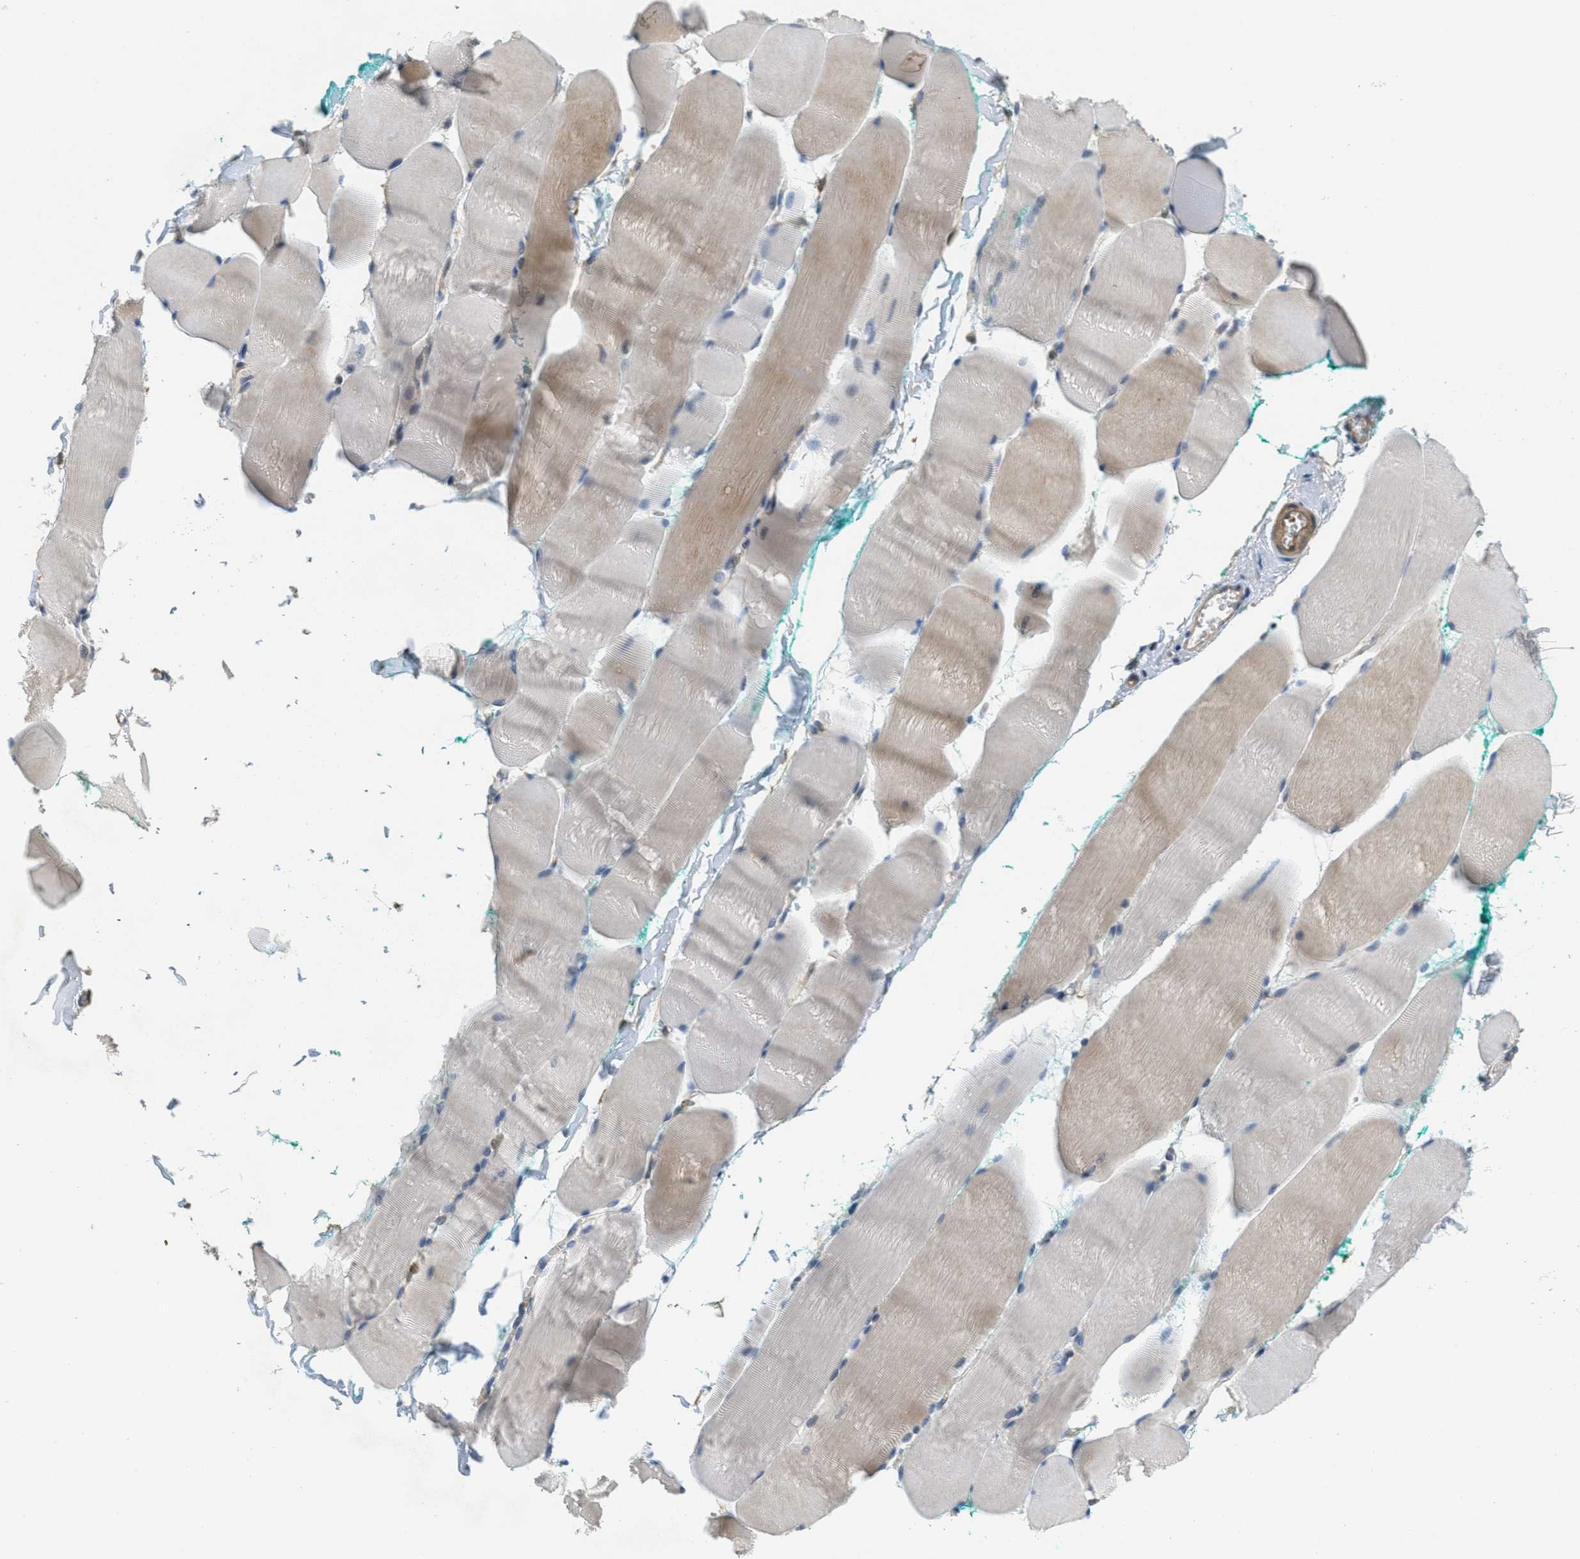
{"staining": {"intensity": "weak", "quantity": "<25%", "location": "cytoplasmic/membranous"}, "tissue": "skeletal muscle", "cell_type": "Myocytes", "image_type": "normal", "snomed": [{"axis": "morphology", "description": "Normal tissue, NOS"}, {"axis": "morphology", "description": "Squamous cell carcinoma, NOS"}, {"axis": "topography", "description": "Skeletal muscle"}], "caption": "An image of skeletal muscle stained for a protein displays no brown staining in myocytes.", "gene": "ADCY5", "patient": {"sex": "male", "age": 51}}